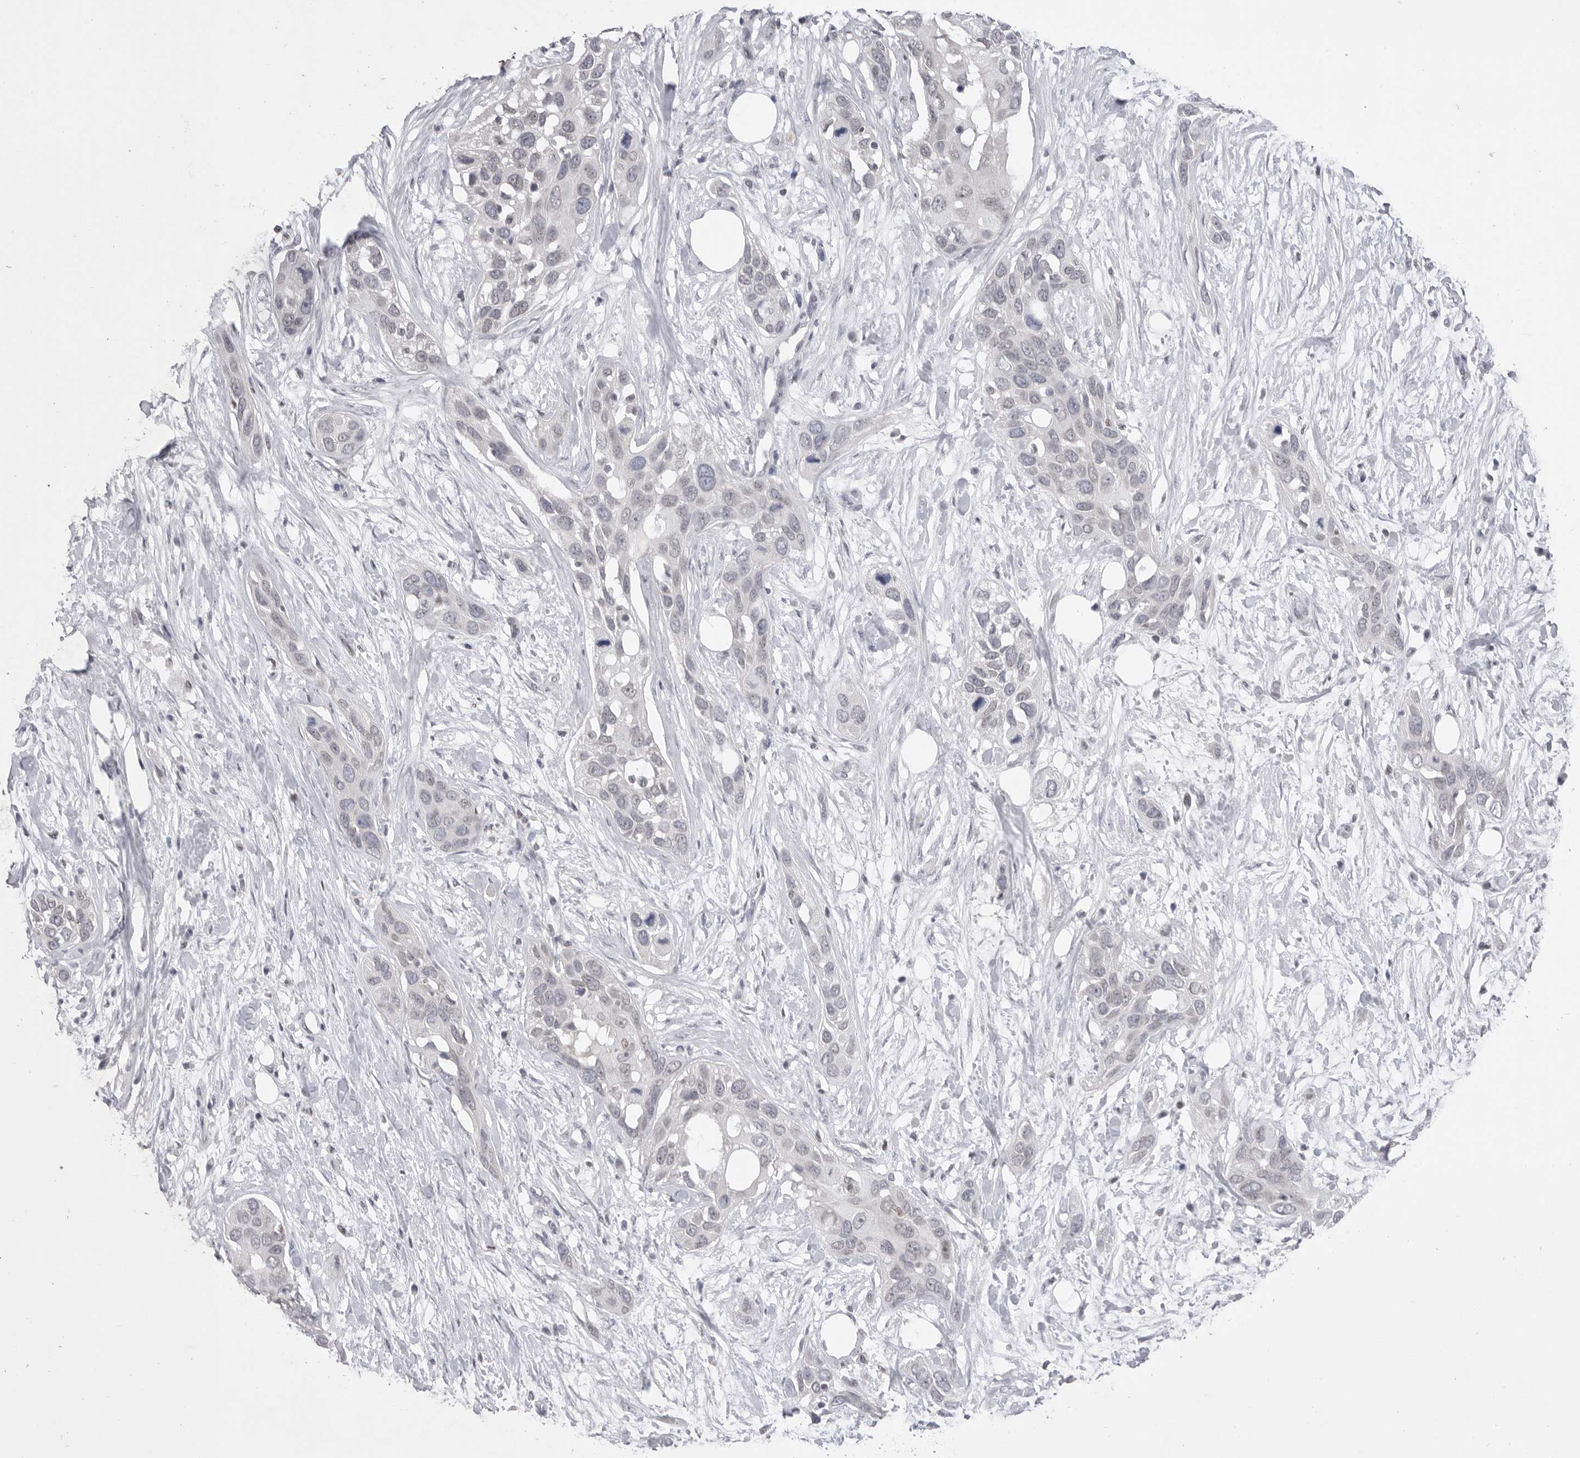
{"staining": {"intensity": "negative", "quantity": "none", "location": "none"}, "tissue": "pancreatic cancer", "cell_type": "Tumor cells", "image_type": "cancer", "snomed": [{"axis": "morphology", "description": "Adenocarcinoma, NOS"}, {"axis": "topography", "description": "Pancreas"}], "caption": "High power microscopy image of an immunohistochemistry photomicrograph of adenocarcinoma (pancreatic), revealing no significant staining in tumor cells.", "gene": "ZBTB7B", "patient": {"sex": "female", "age": 60}}